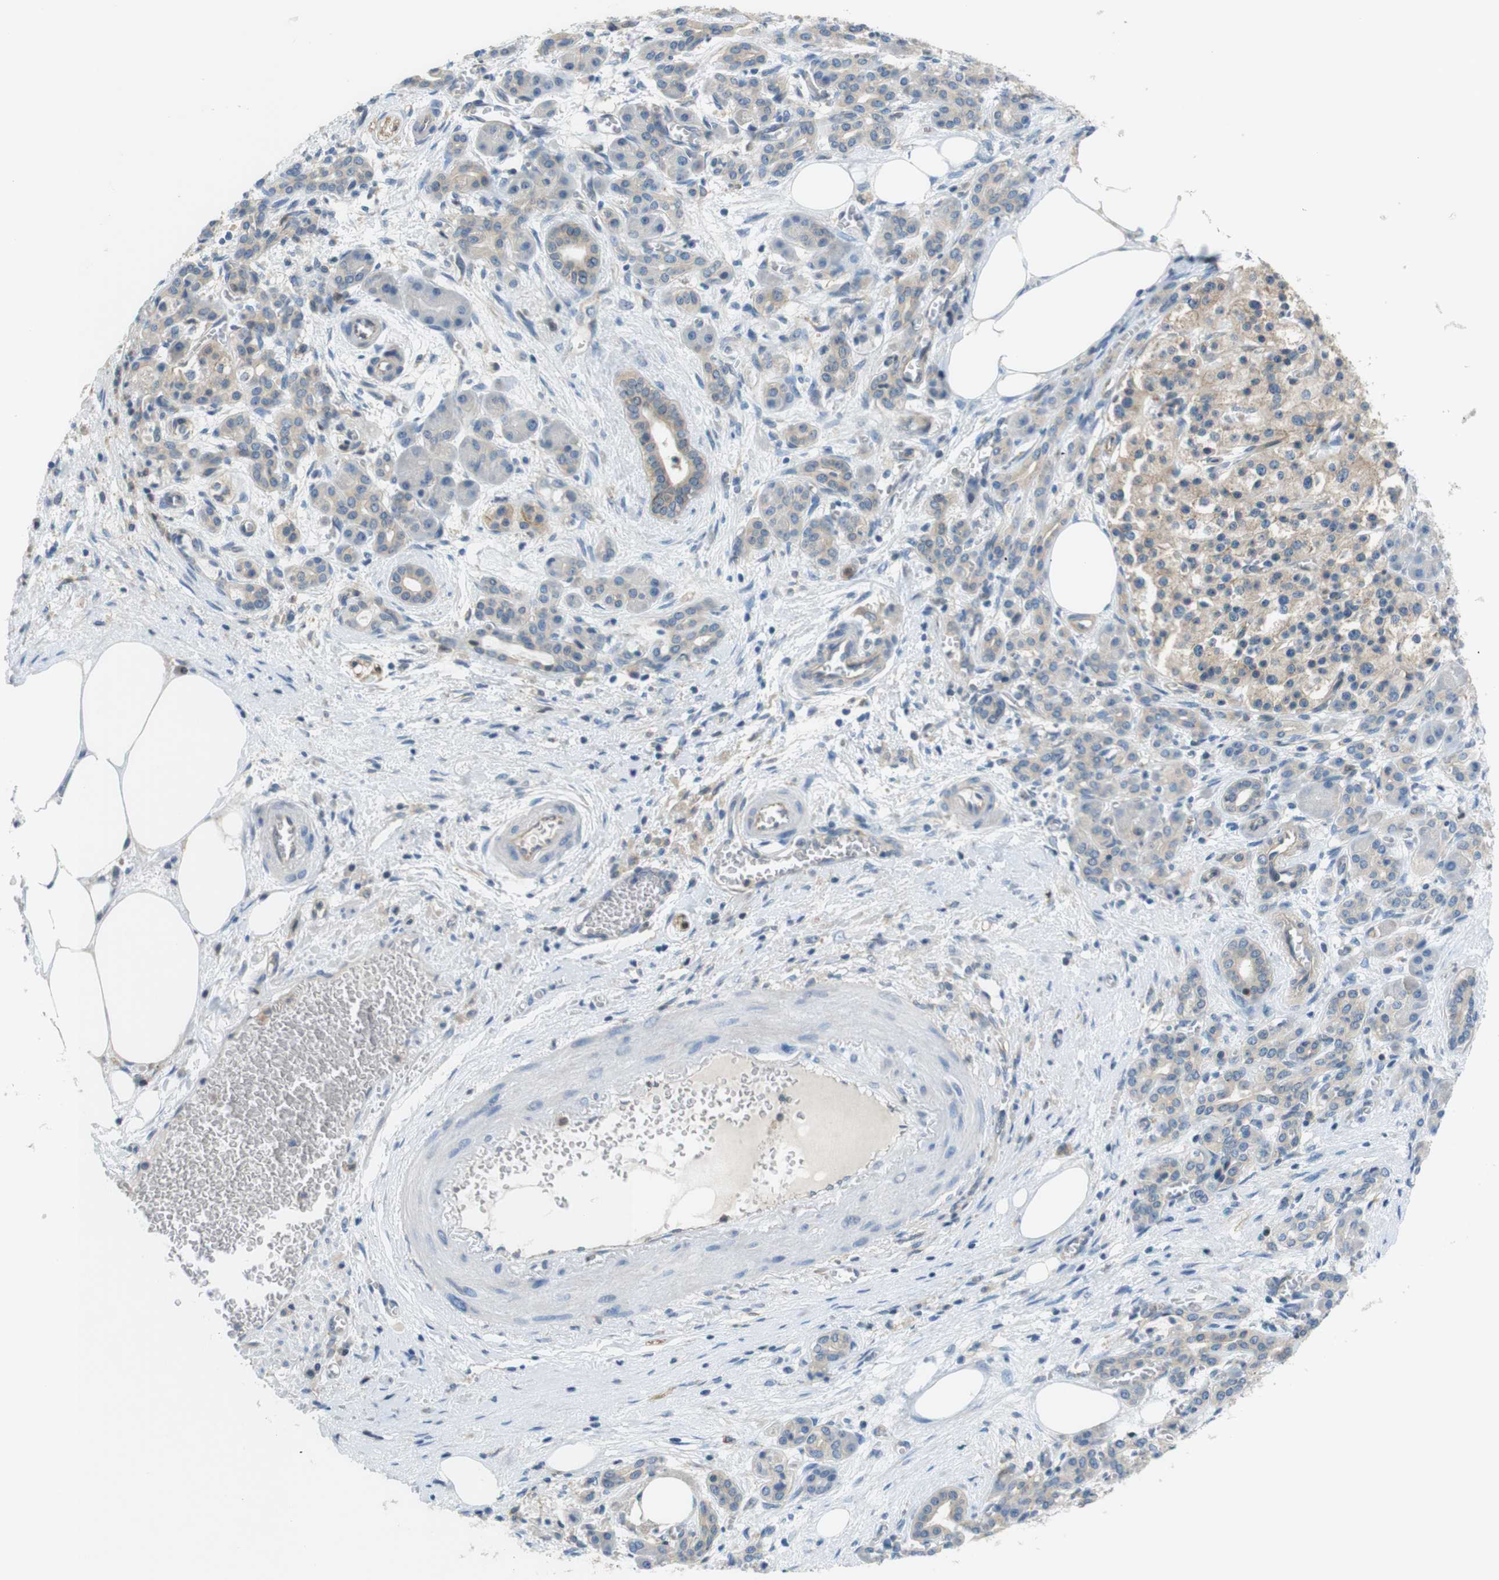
{"staining": {"intensity": "weak", "quantity": "<25%", "location": "cytoplasmic/membranous"}, "tissue": "pancreatic cancer", "cell_type": "Tumor cells", "image_type": "cancer", "snomed": [{"axis": "morphology", "description": "Adenocarcinoma, NOS"}, {"axis": "topography", "description": "Pancreas"}], "caption": "Tumor cells show no significant positivity in pancreatic adenocarcinoma.", "gene": "PCDH10", "patient": {"sex": "female", "age": 70}}